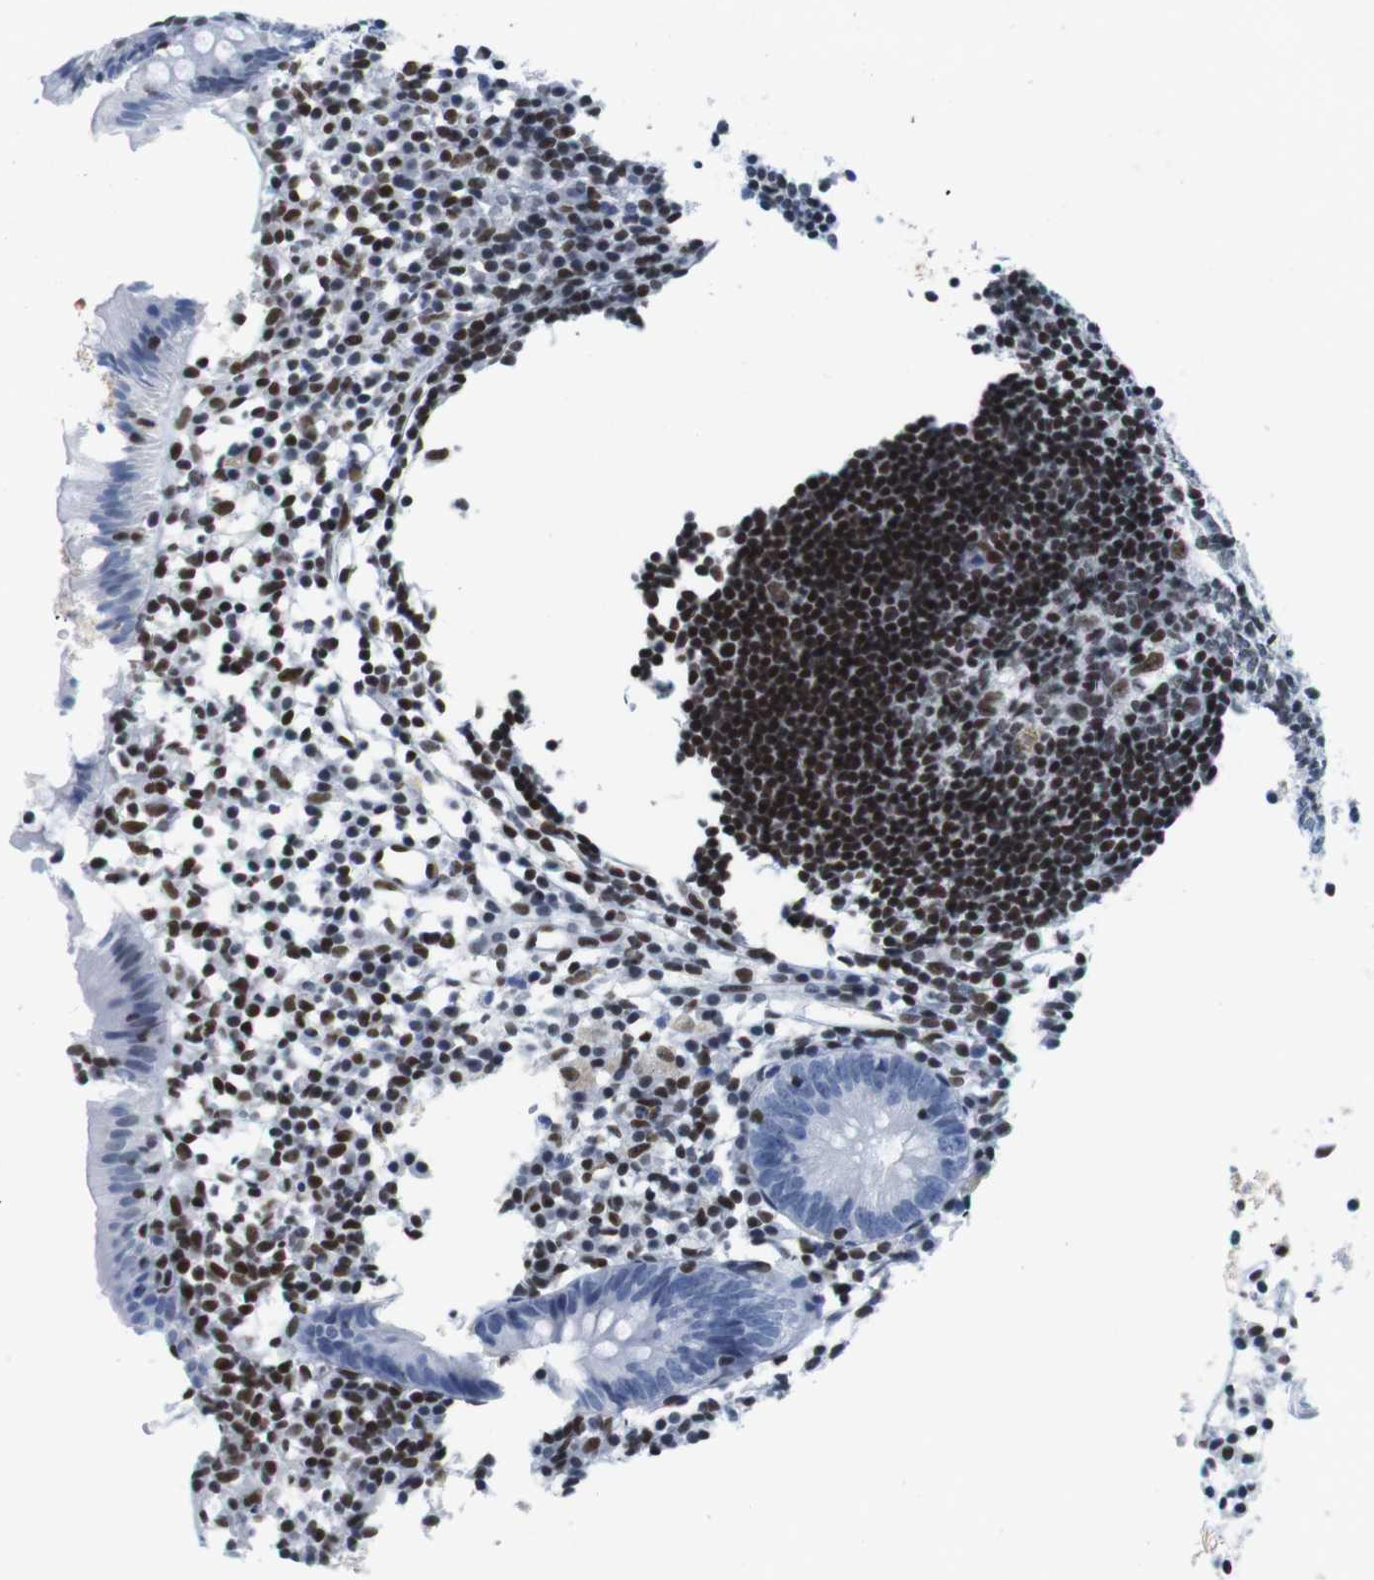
{"staining": {"intensity": "negative", "quantity": "none", "location": "none"}, "tissue": "appendix", "cell_type": "Glandular cells", "image_type": "normal", "snomed": [{"axis": "morphology", "description": "Normal tissue, NOS"}, {"axis": "topography", "description": "Appendix"}], "caption": "Glandular cells are negative for protein expression in normal human appendix. The staining is performed using DAB (3,3'-diaminobenzidine) brown chromogen with nuclei counter-stained in using hematoxylin.", "gene": "IFI16", "patient": {"sex": "female", "age": 20}}